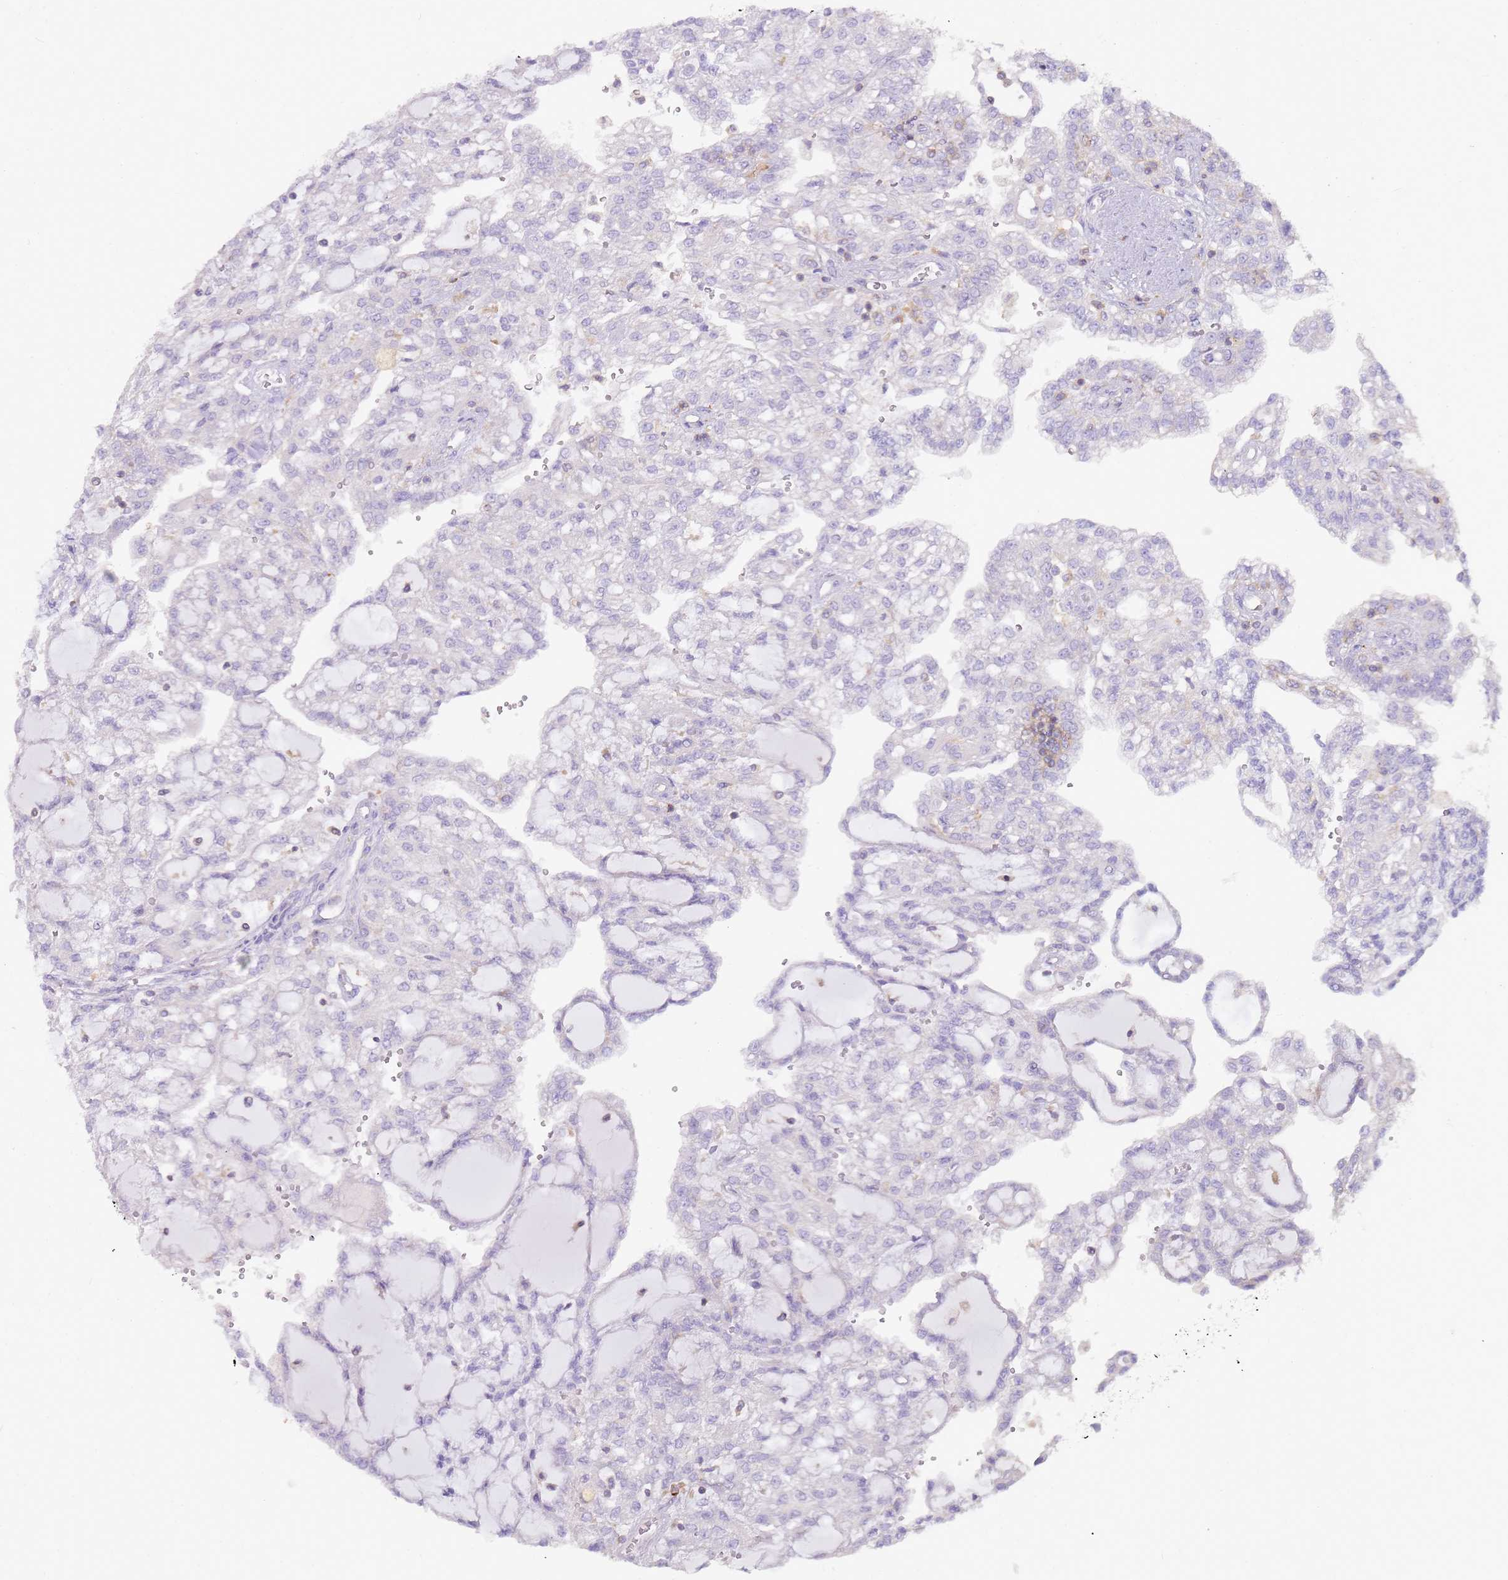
{"staining": {"intensity": "negative", "quantity": "none", "location": "none"}, "tissue": "renal cancer", "cell_type": "Tumor cells", "image_type": "cancer", "snomed": [{"axis": "morphology", "description": "Adenocarcinoma, NOS"}, {"axis": "topography", "description": "Kidney"}], "caption": "Photomicrograph shows no protein staining in tumor cells of renal adenocarcinoma tissue.", "gene": "FPR1", "patient": {"sex": "male", "age": 63}}